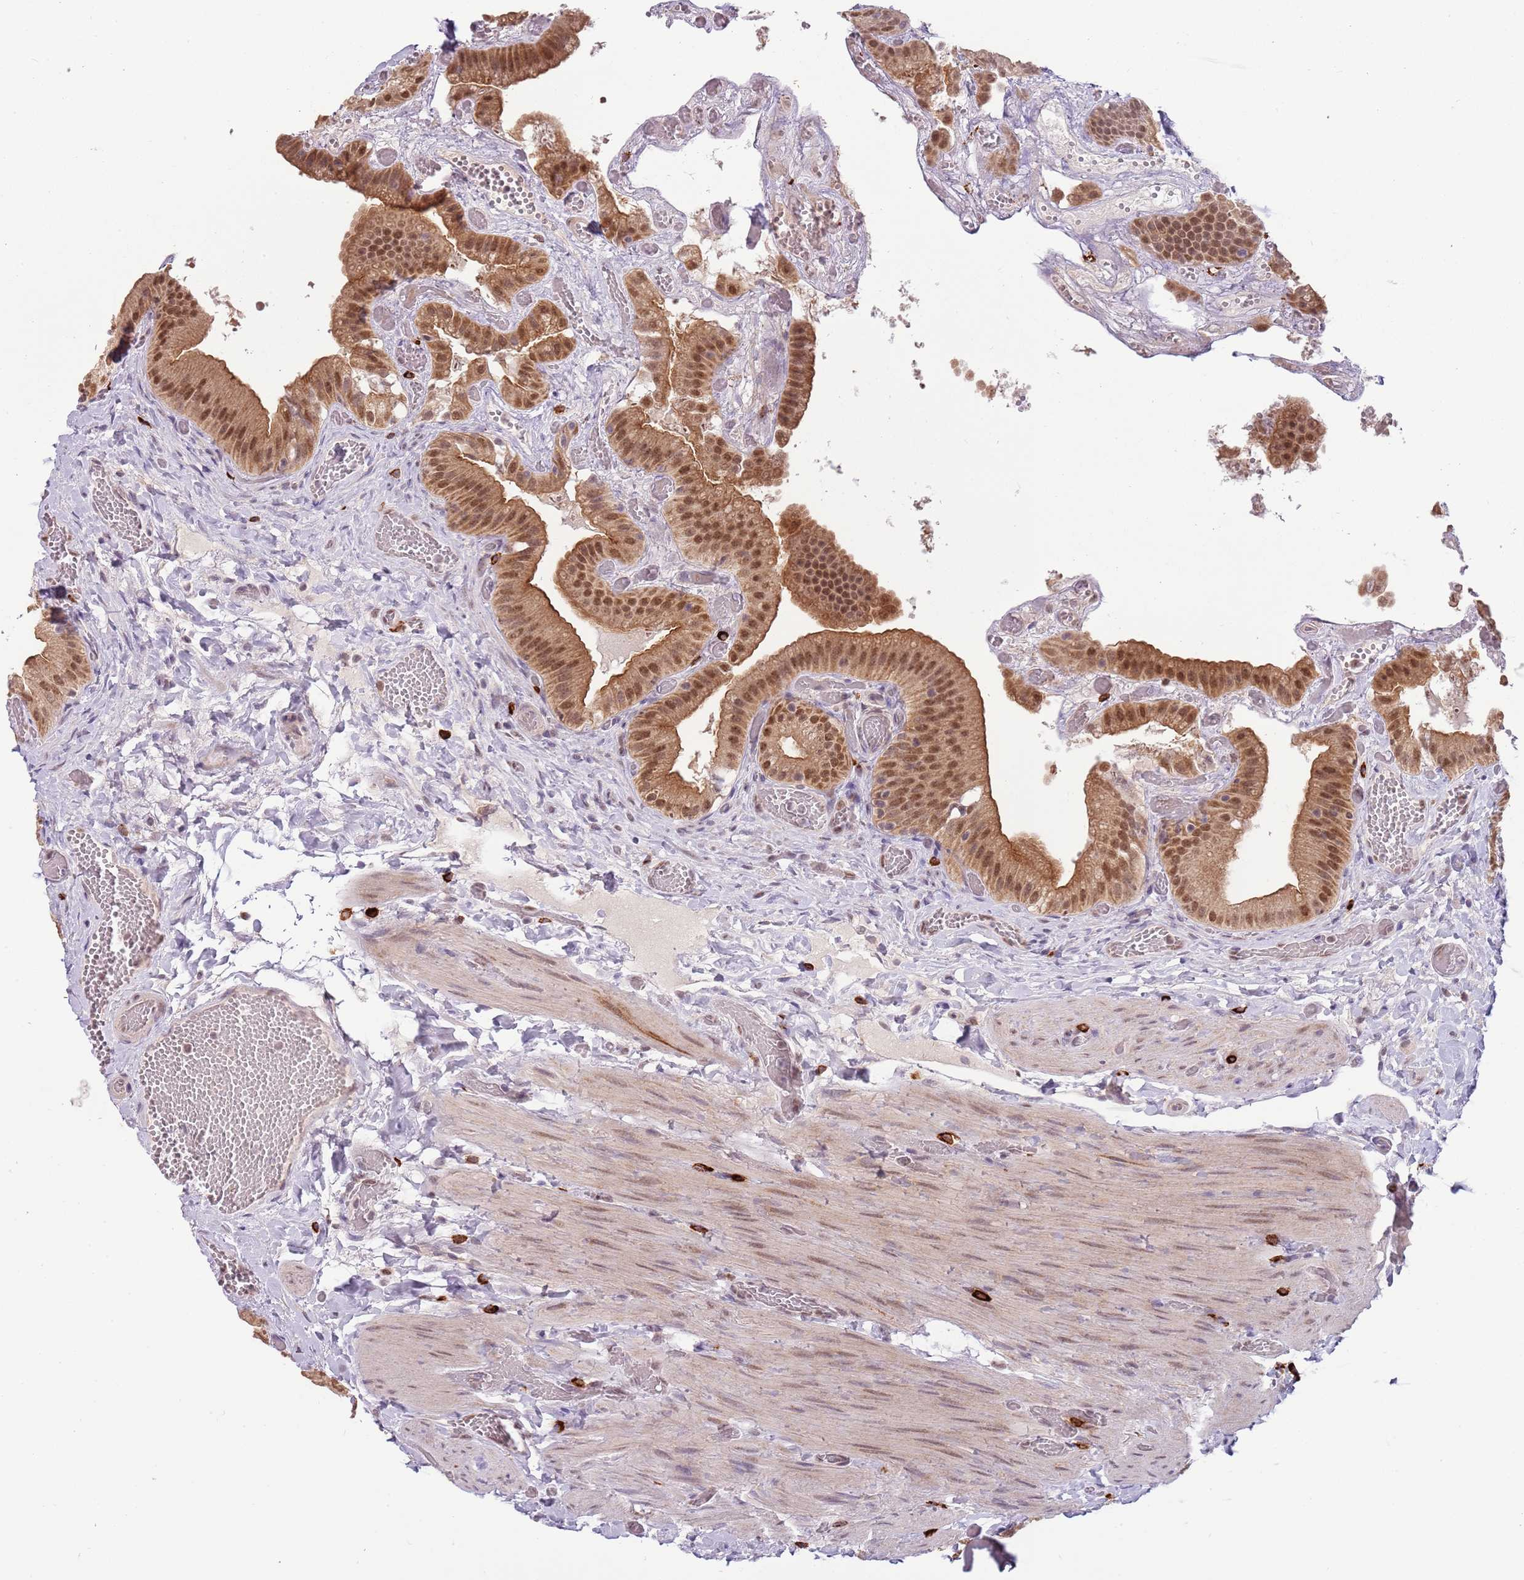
{"staining": {"intensity": "moderate", "quantity": ">75%", "location": "cytoplasmic/membranous,nuclear"}, "tissue": "gallbladder", "cell_type": "Glandular cells", "image_type": "normal", "snomed": [{"axis": "morphology", "description": "Normal tissue, NOS"}, {"axis": "topography", "description": "Gallbladder"}], "caption": "Glandular cells show moderate cytoplasmic/membranous,nuclear staining in about >75% of cells in unremarkable gallbladder. (DAB (3,3'-diaminobenzidine) = brown stain, brightfield microscopy at high magnification).", "gene": "FAM120AOS", "patient": {"sex": "female", "age": 64}}